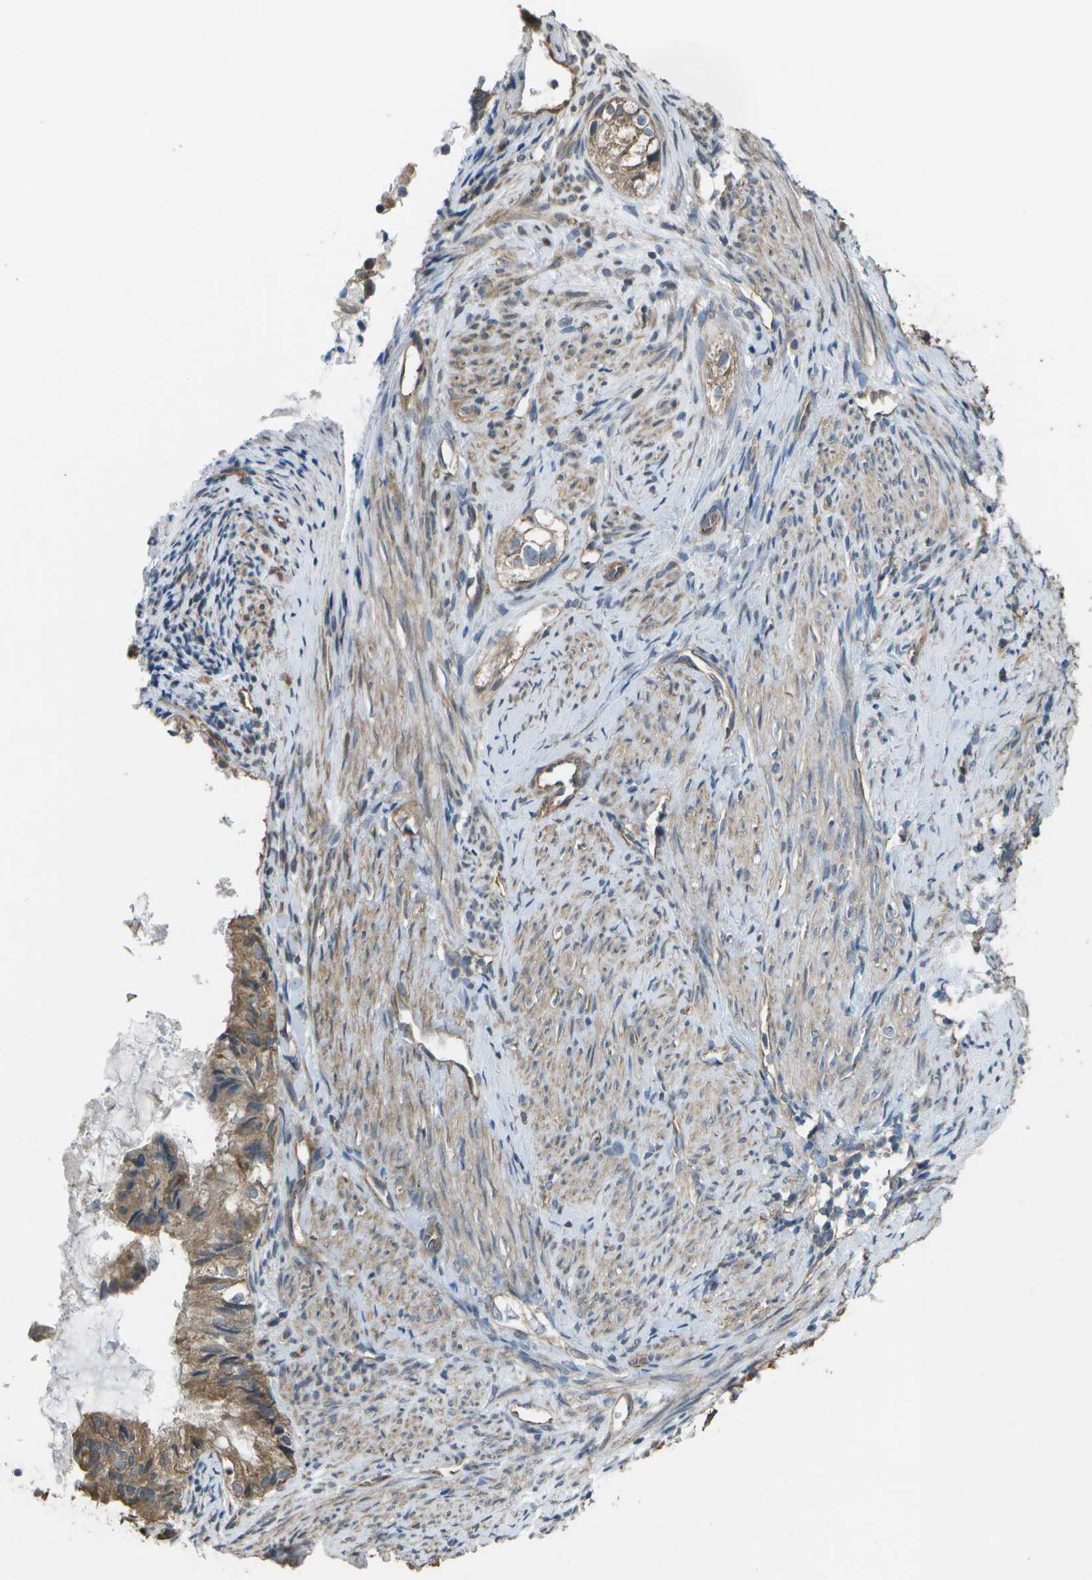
{"staining": {"intensity": "moderate", "quantity": ">75%", "location": "cytoplasmic/membranous"}, "tissue": "cervical cancer", "cell_type": "Tumor cells", "image_type": "cancer", "snomed": [{"axis": "morphology", "description": "Normal tissue, NOS"}, {"axis": "morphology", "description": "Adenocarcinoma, NOS"}, {"axis": "topography", "description": "Cervix"}, {"axis": "topography", "description": "Endometrium"}], "caption": "Protein staining of cervical adenocarcinoma tissue displays moderate cytoplasmic/membranous expression in about >75% of tumor cells. Nuclei are stained in blue.", "gene": "CLNS1A", "patient": {"sex": "female", "age": 86}}